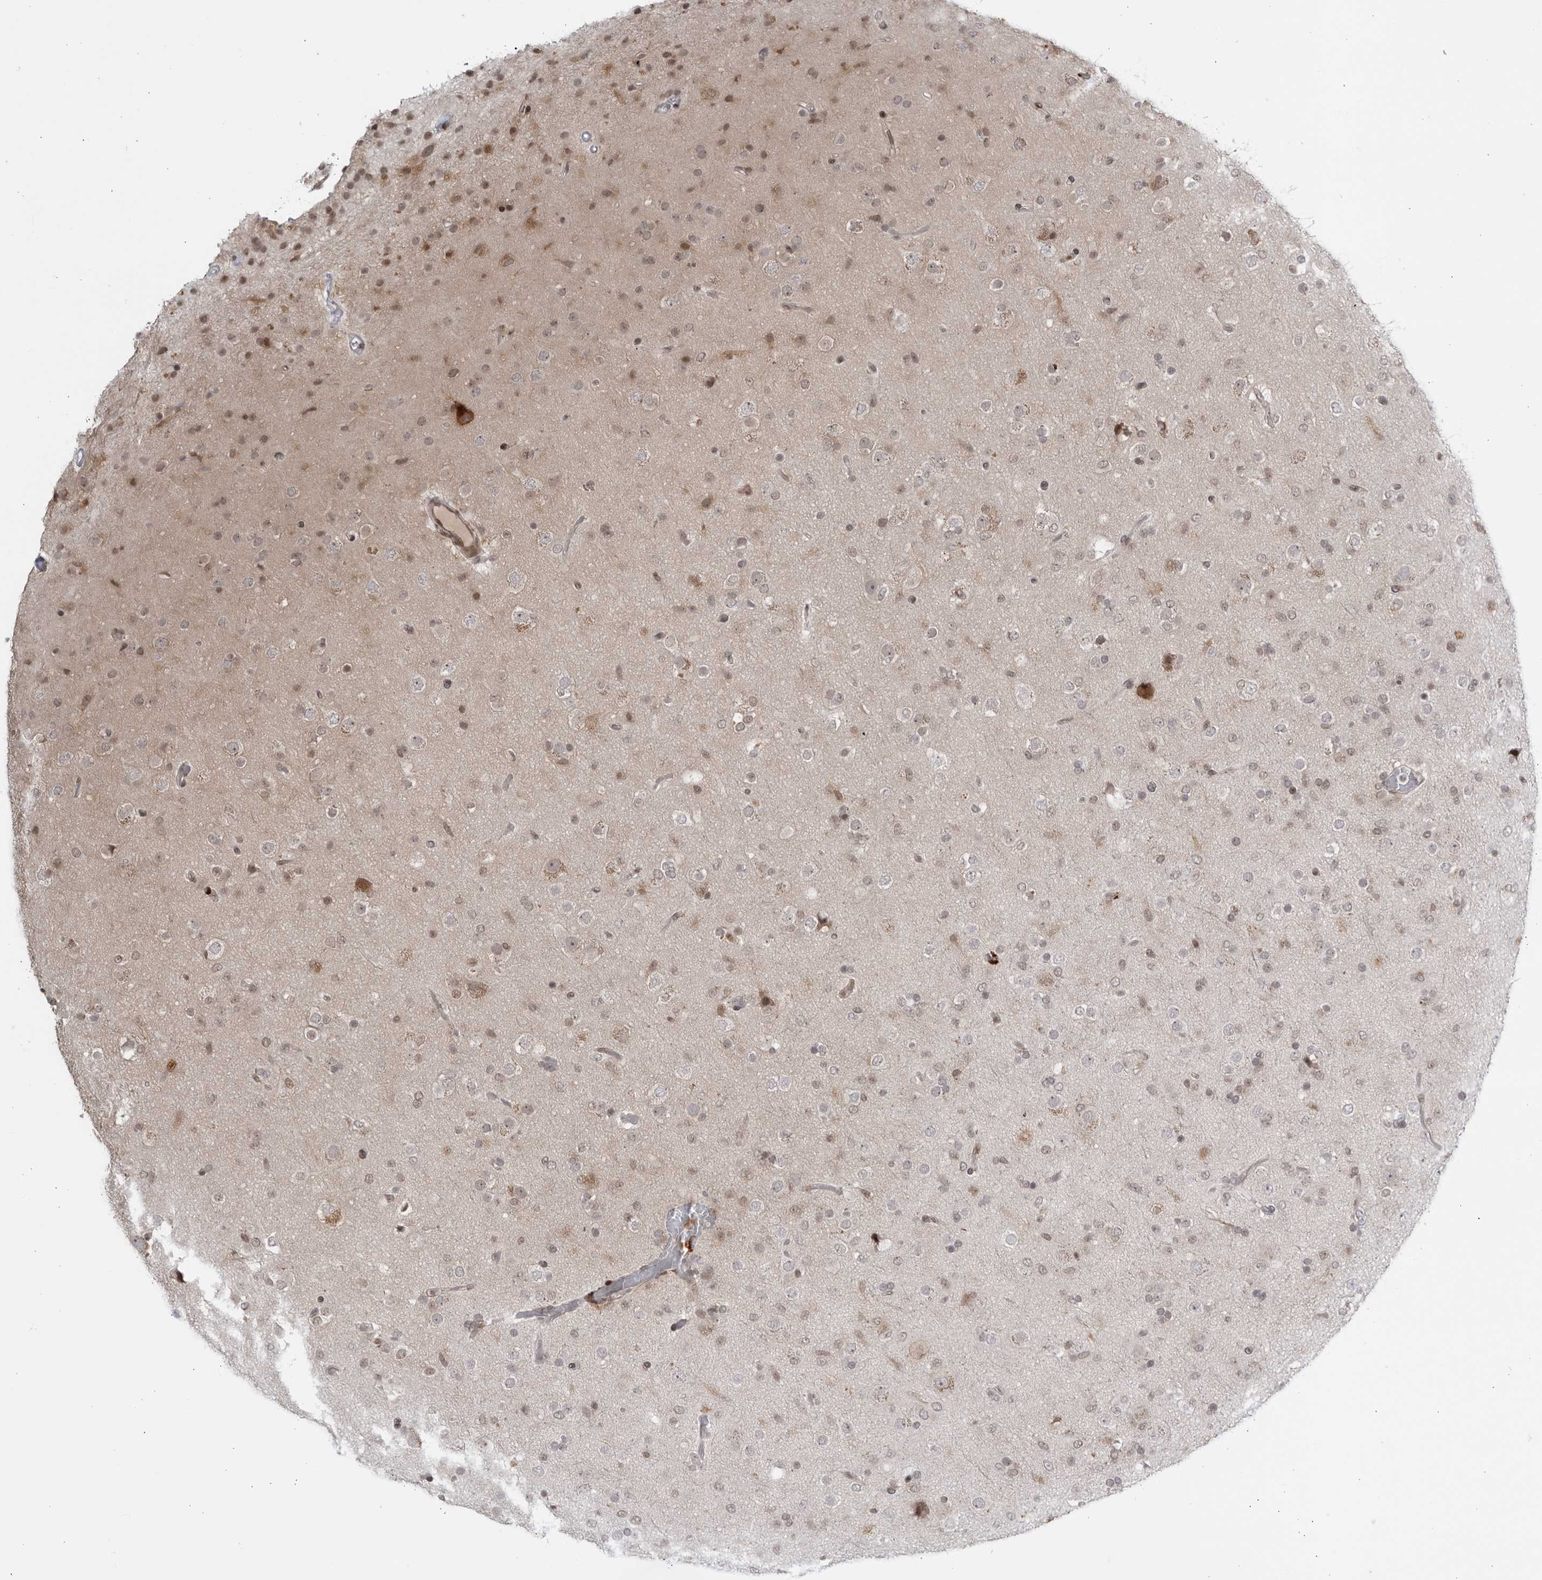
{"staining": {"intensity": "weak", "quantity": "<25%", "location": "nuclear"}, "tissue": "glioma", "cell_type": "Tumor cells", "image_type": "cancer", "snomed": [{"axis": "morphology", "description": "Glioma, malignant, Low grade"}, {"axis": "topography", "description": "Brain"}], "caption": "Human glioma stained for a protein using immunohistochemistry (IHC) demonstrates no staining in tumor cells.", "gene": "DTL", "patient": {"sex": "male", "age": 65}}